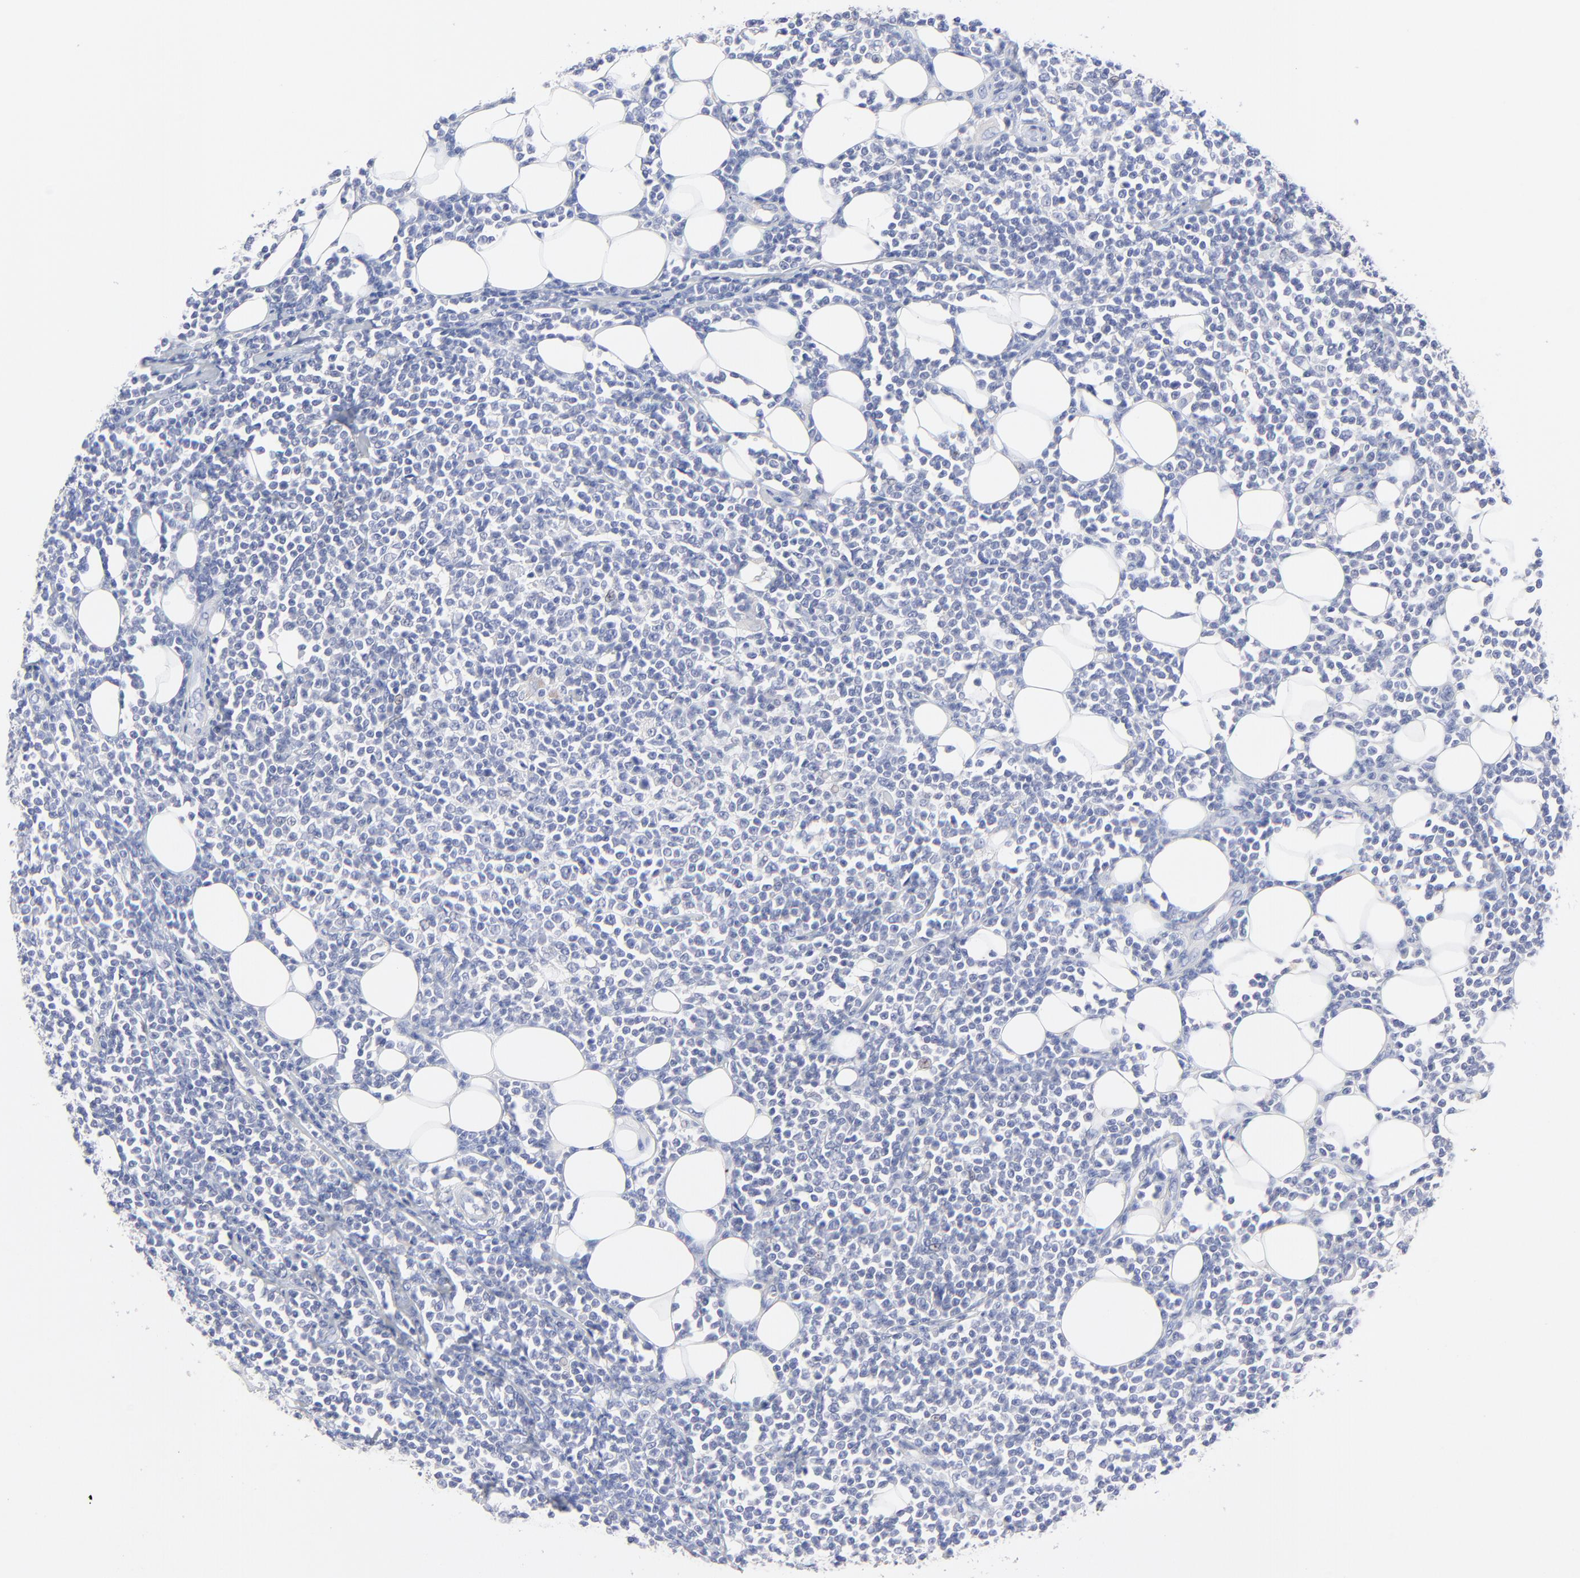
{"staining": {"intensity": "negative", "quantity": "none", "location": "none"}, "tissue": "lymphoma", "cell_type": "Tumor cells", "image_type": "cancer", "snomed": [{"axis": "morphology", "description": "Malignant lymphoma, non-Hodgkin's type, Low grade"}, {"axis": "topography", "description": "Soft tissue"}], "caption": "Tumor cells are negative for protein expression in human low-grade malignant lymphoma, non-Hodgkin's type.", "gene": "PSD3", "patient": {"sex": "male", "age": 92}}